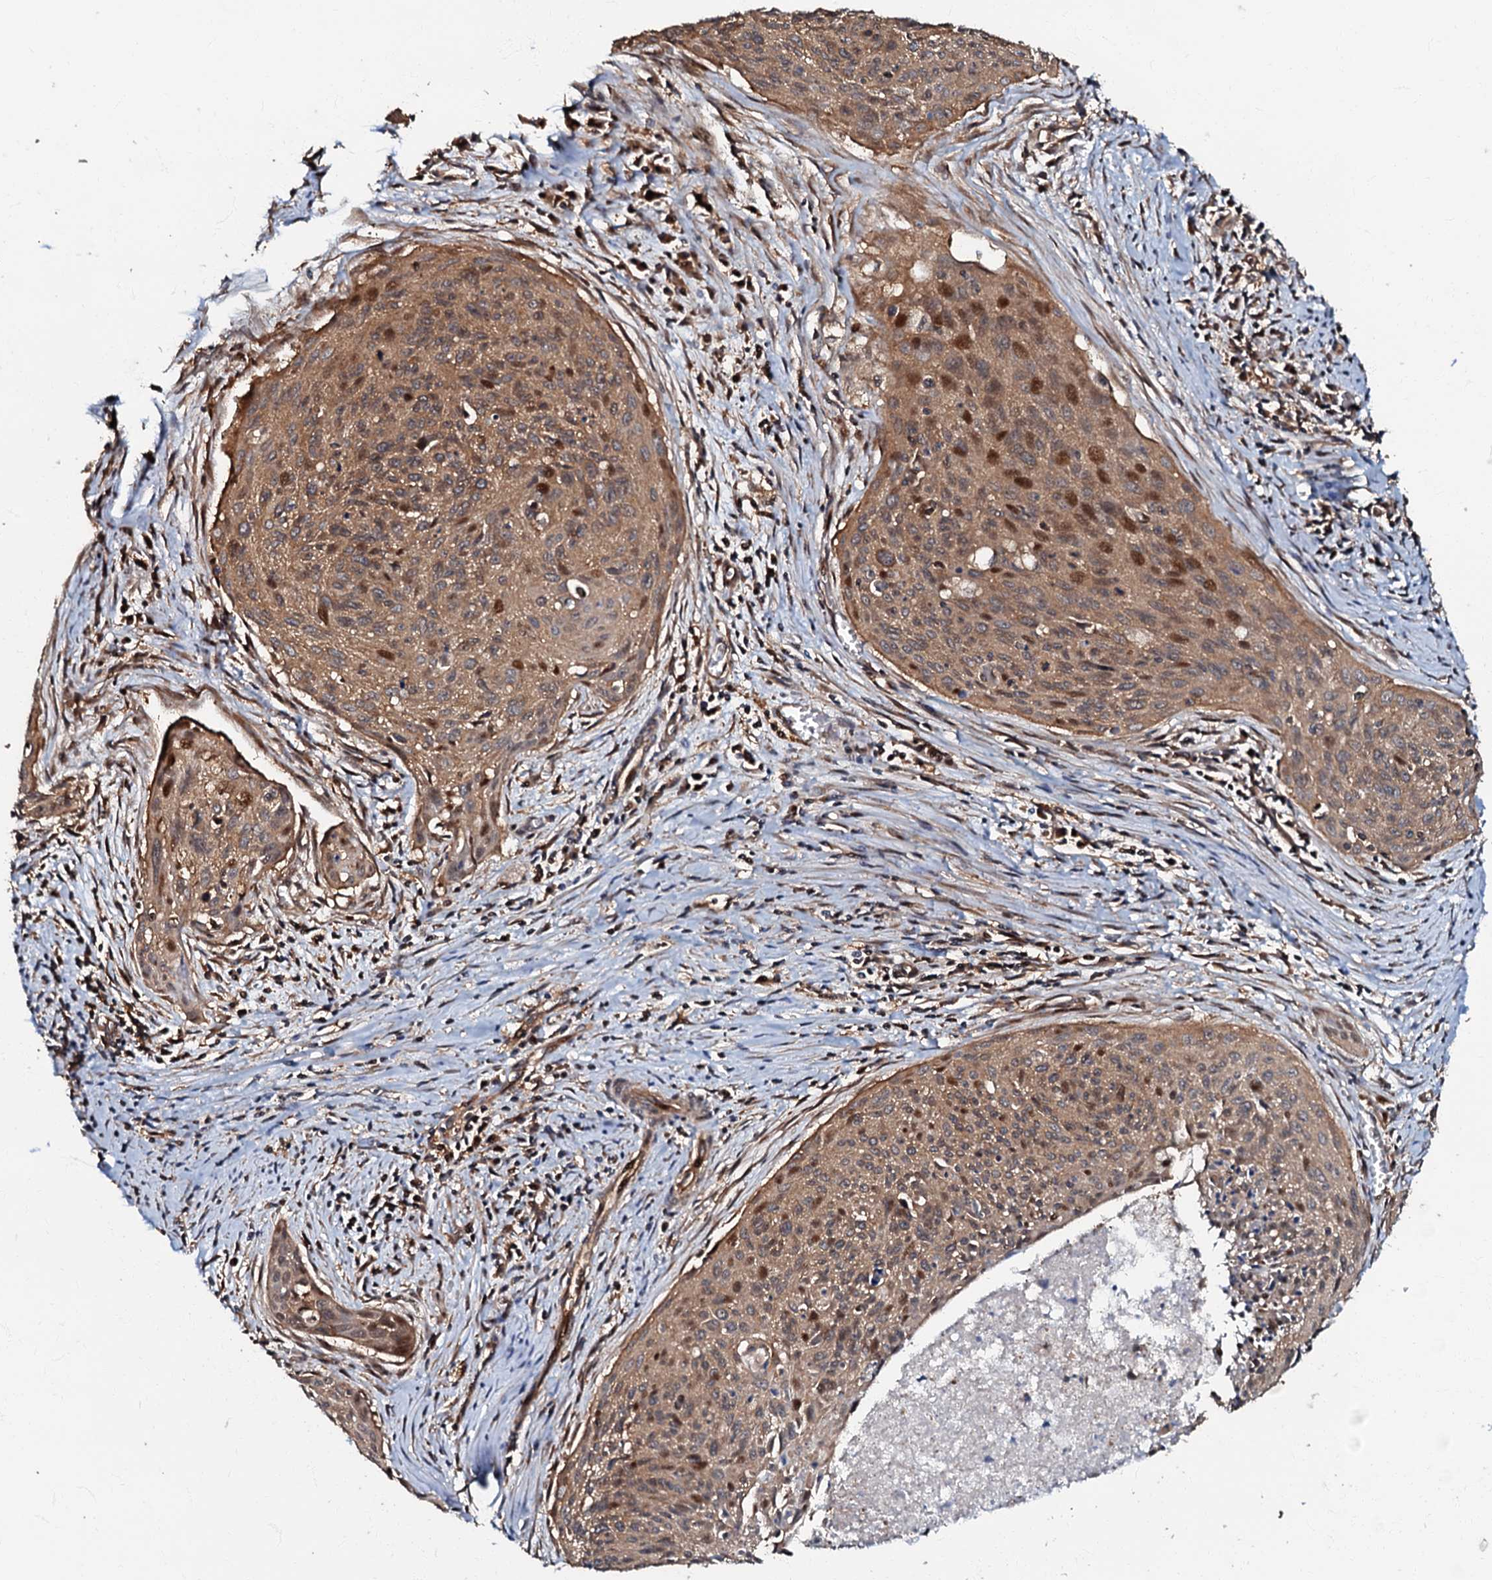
{"staining": {"intensity": "moderate", "quantity": ">75%", "location": "cytoplasmic/membranous,nuclear"}, "tissue": "cervical cancer", "cell_type": "Tumor cells", "image_type": "cancer", "snomed": [{"axis": "morphology", "description": "Squamous cell carcinoma, NOS"}, {"axis": "topography", "description": "Cervix"}], "caption": "Human cervical cancer stained with a protein marker displays moderate staining in tumor cells.", "gene": "OSBP", "patient": {"sex": "female", "age": 55}}